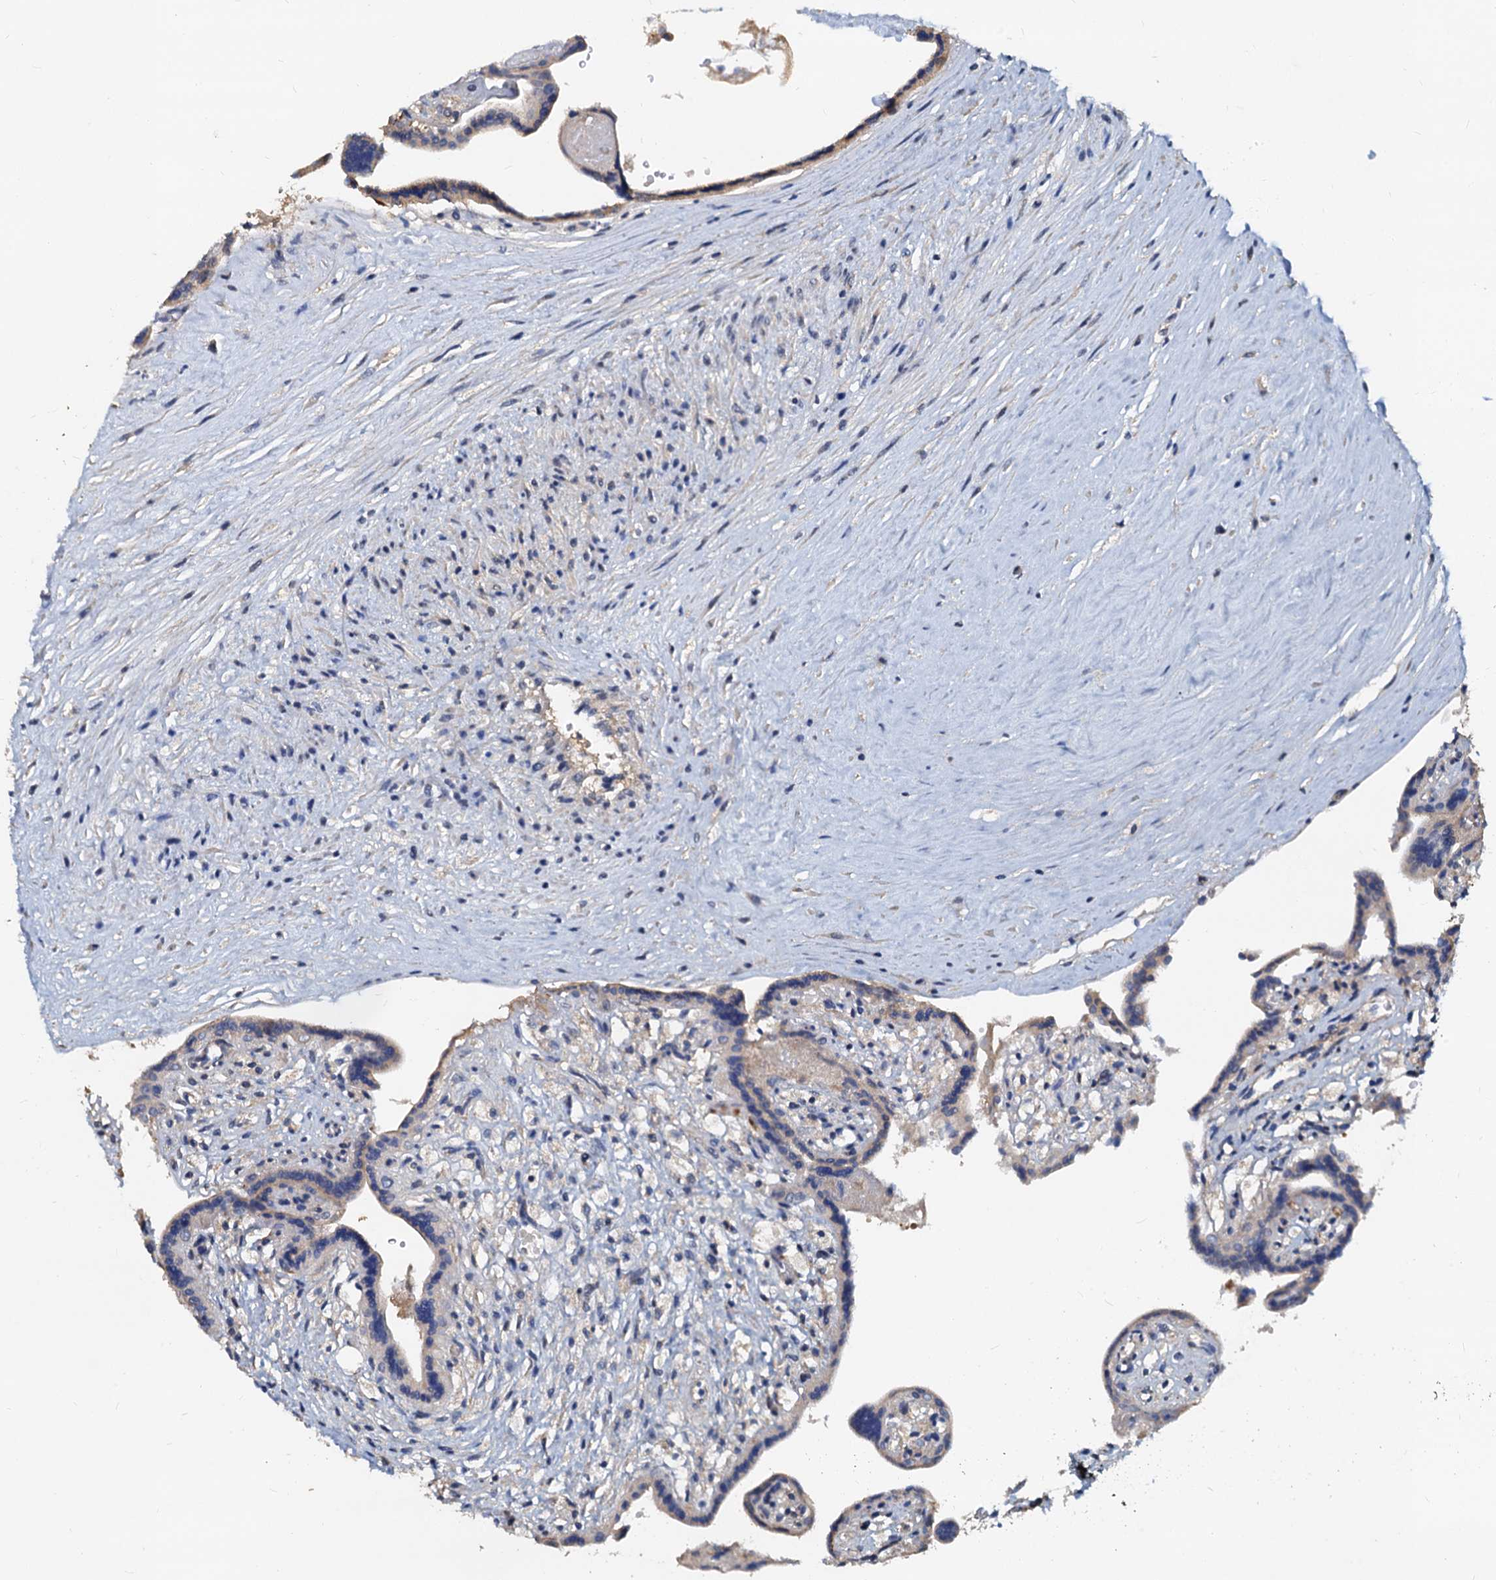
{"staining": {"intensity": "moderate", "quantity": "<25%", "location": "cytoplasmic/membranous"}, "tissue": "placenta", "cell_type": "Trophoblastic cells", "image_type": "normal", "snomed": [{"axis": "morphology", "description": "Normal tissue, NOS"}, {"axis": "topography", "description": "Placenta"}], "caption": "Protein expression analysis of normal placenta reveals moderate cytoplasmic/membranous staining in about <25% of trophoblastic cells.", "gene": "PTGES3", "patient": {"sex": "female", "age": 37}}